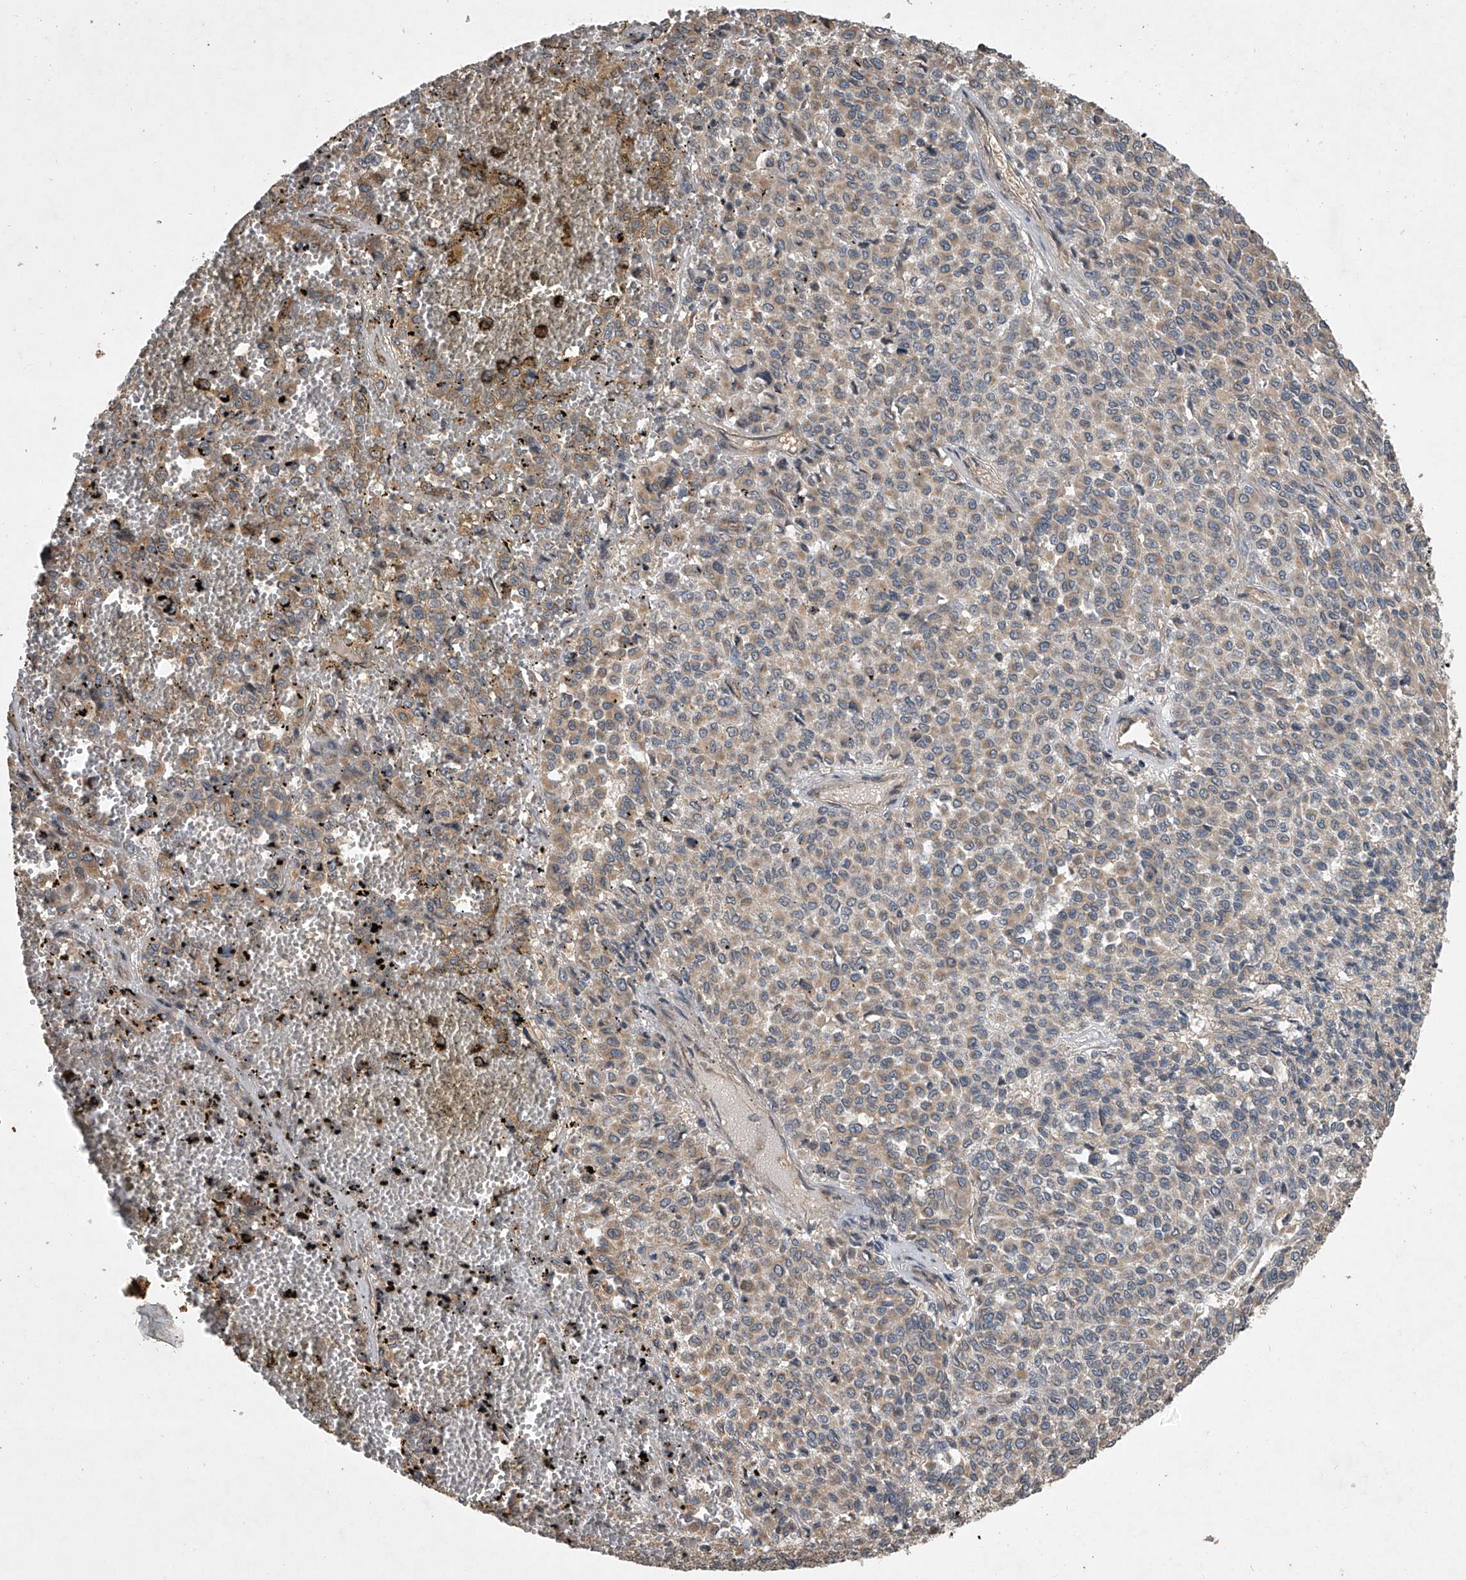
{"staining": {"intensity": "moderate", "quantity": "25%-75%", "location": "cytoplasmic/membranous"}, "tissue": "melanoma", "cell_type": "Tumor cells", "image_type": "cancer", "snomed": [{"axis": "morphology", "description": "Malignant melanoma, Metastatic site"}, {"axis": "topography", "description": "Pancreas"}], "caption": "Immunohistochemical staining of malignant melanoma (metastatic site) demonstrates medium levels of moderate cytoplasmic/membranous staining in about 25%-75% of tumor cells. The staining was performed using DAB to visualize the protein expression in brown, while the nuclei were stained in blue with hematoxylin (Magnification: 20x).", "gene": "NFS1", "patient": {"sex": "female", "age": 30}}